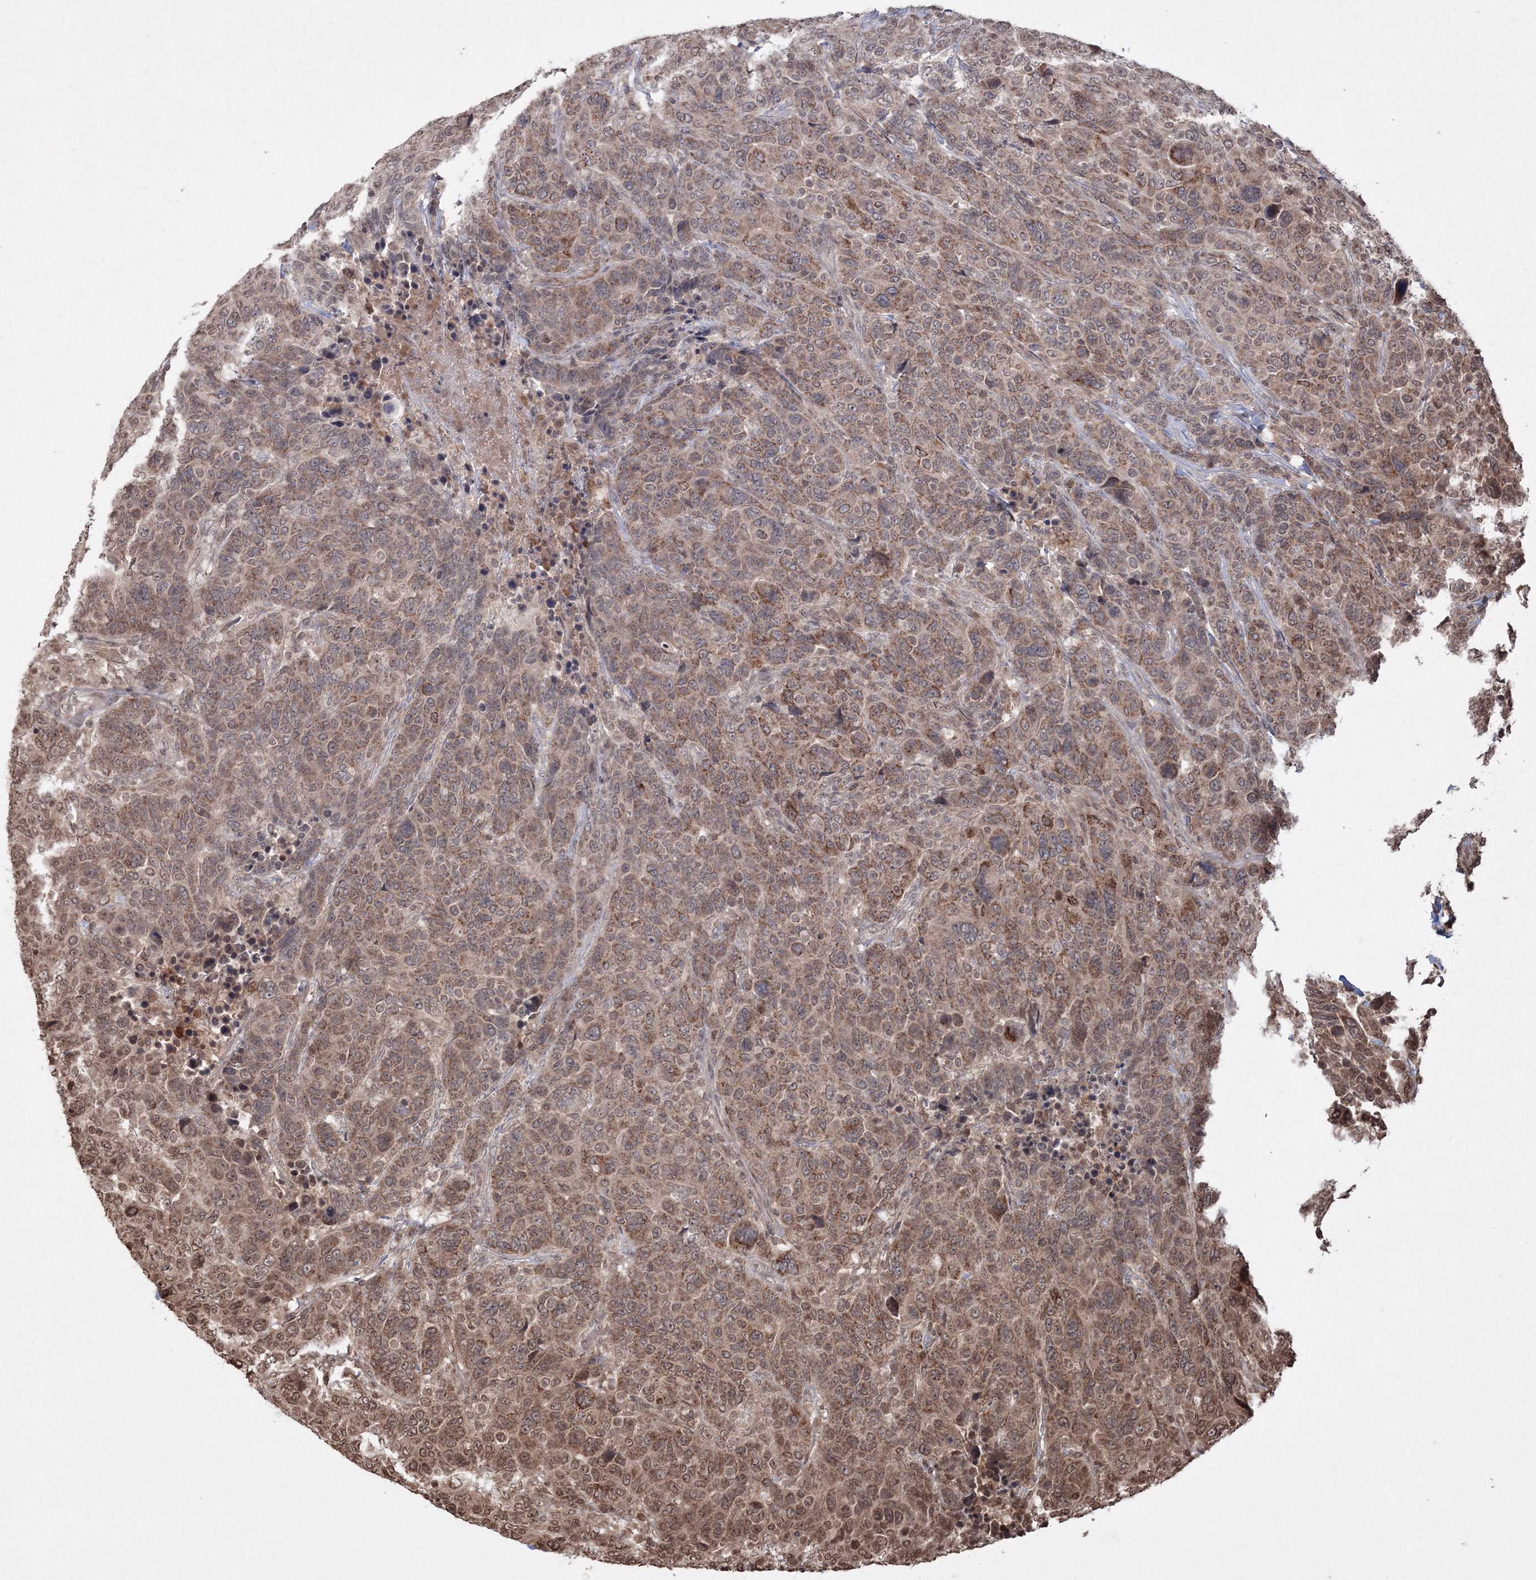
{"staining": {"intensity": "moderate", "quantity": ">75%", "location": "cytoplasmic/membranous,nuclear"}, "tissue": "breast cancer", "cell_type": "Tumor cells", "image_type": "cancer", "snomed": [{"axis": "morphology", "description": "Duct carcinoma"}, {"axis": "topography", "description": "Breast"}], "caption": "Immunohistochemistry image of neoplastic tissue: breast cancer stained using IHC shows medium levels of moderate protein expression localized specifically in the cytoplasmic/membranous and nuclear of tumor cells, appearing as a cytoplasmic/membranous and nuclear brown color.", "gene": "PEX13", "patient": {"sex": "female", "age": 37}}